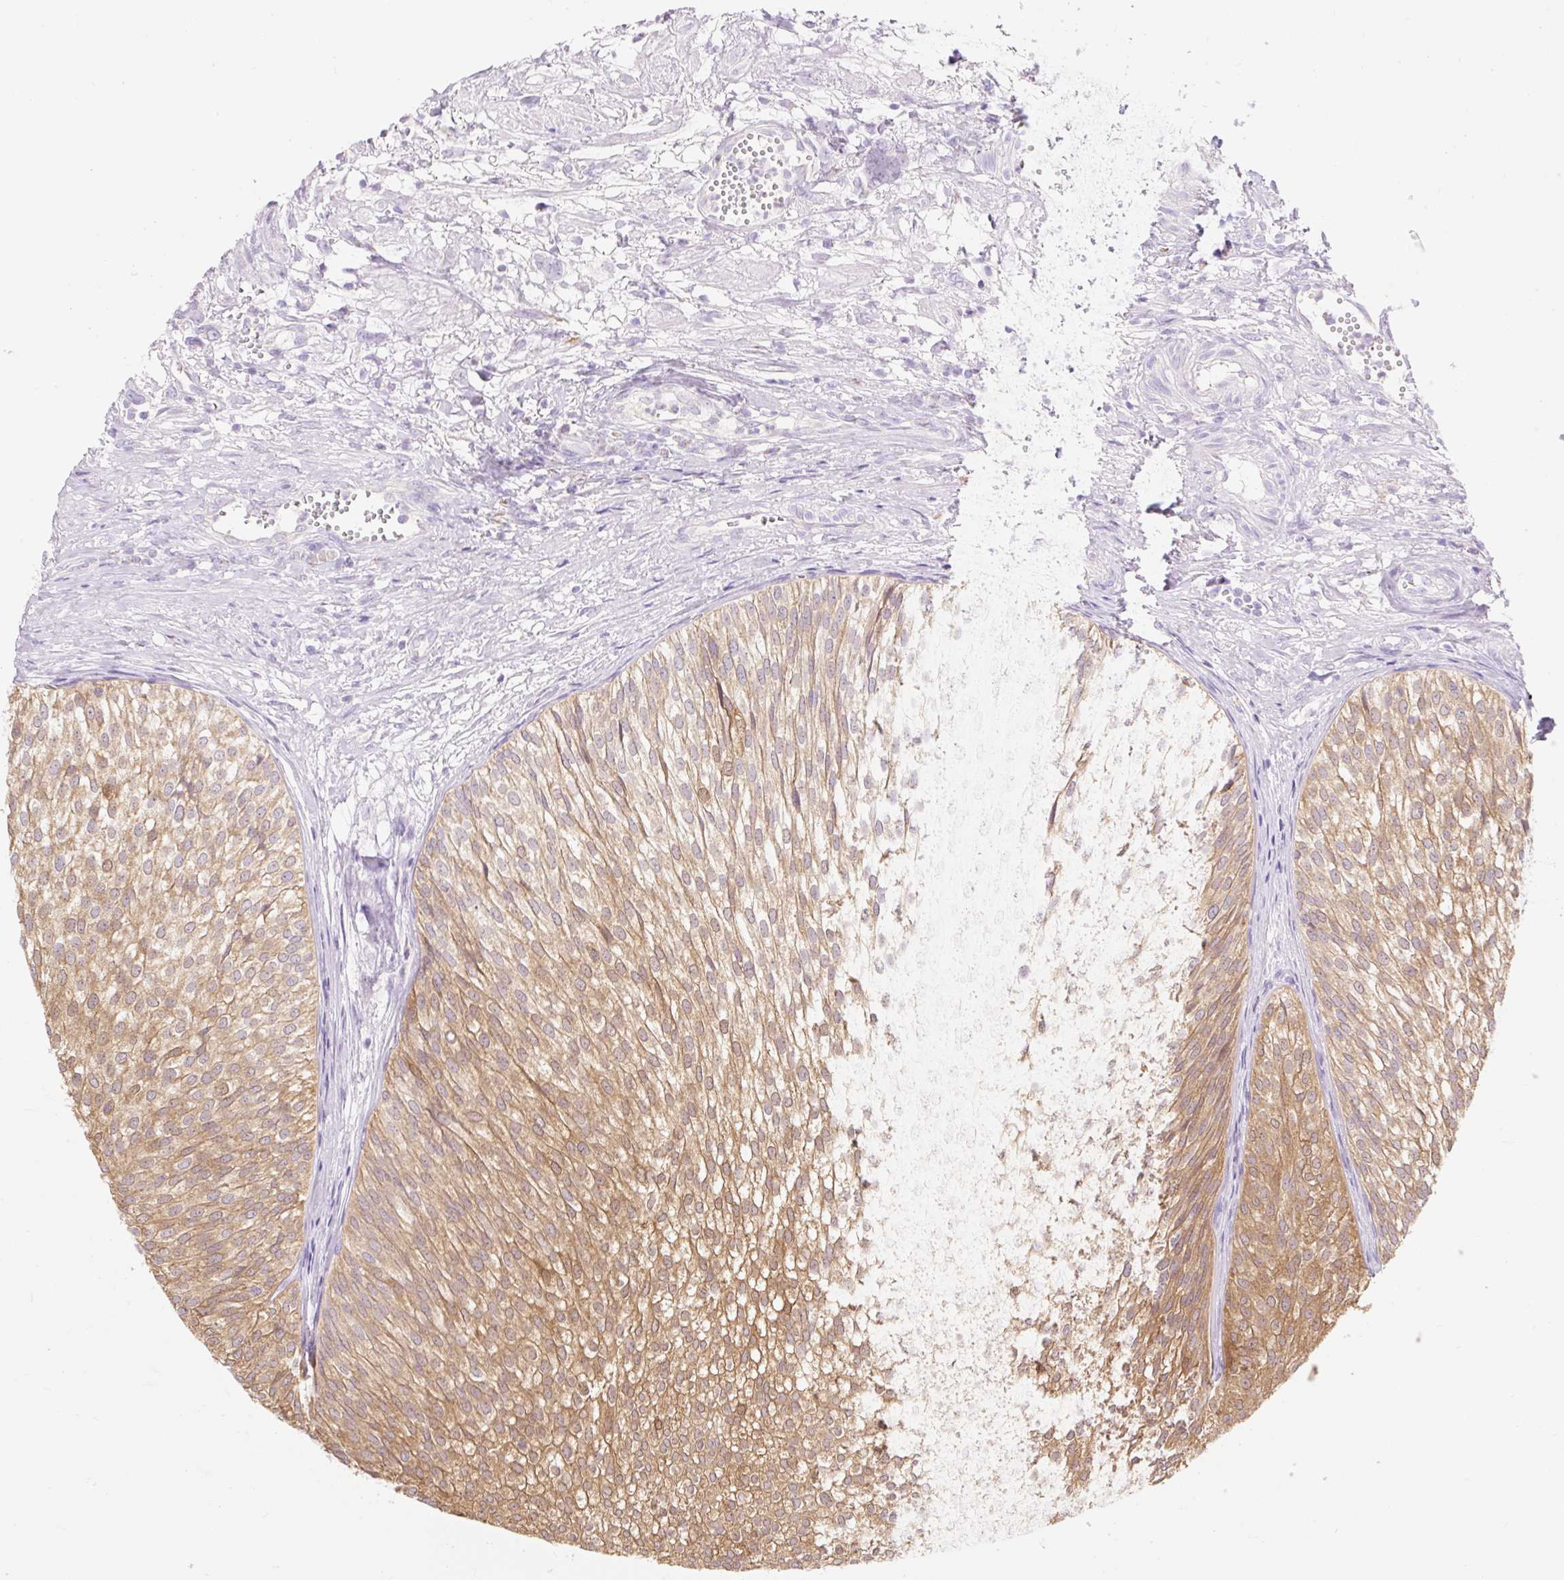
{"staining": {"intensity": "moderate", "quantity": ">75%", "location": "cytoplasmic/membranous"}, "tissue": "urothelial cancer", "cell_type": "Tumor cells", "image_type": "cancer", "snomed": [{"axis": "morphology", "description": "Urothelial carcinoma, Low grade"}, {"axis": "topography", "description": "Urinary bladder"}], "caption": "Immunohistochemistry (IHC) of human urothelial cancer shows medium levels of moderate cytoplasmic/membranous staining in approximately >75% of tumor cells.", "gene": "DHX35", "patient": {"sex": "male", "age": 91}}